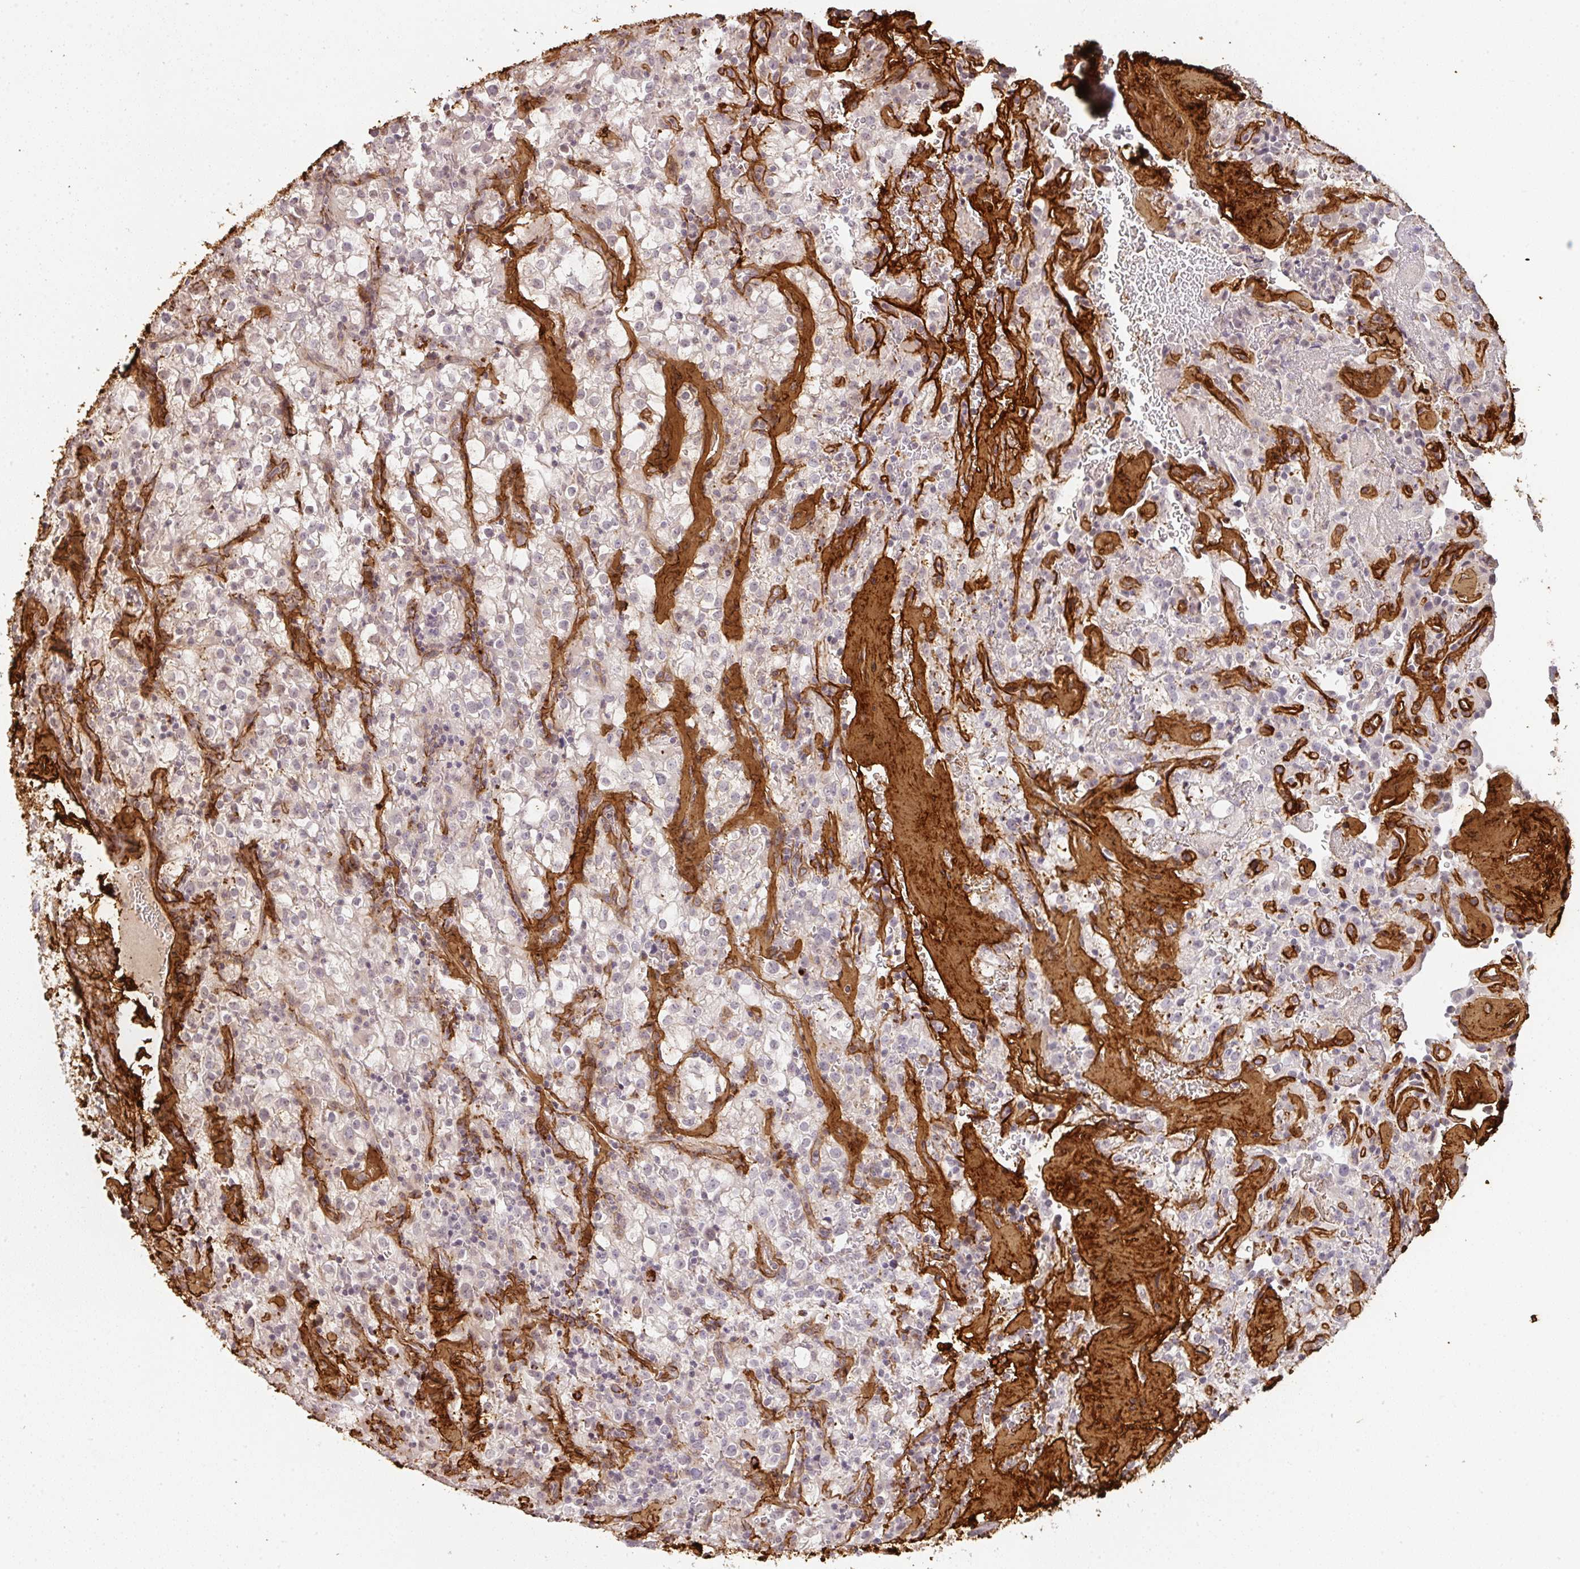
{"staining": {"intensity": "negative", "quantity": "none", "location": "none"}, "tissue": "renal cancer", "cell_type": "Tumor cells", "image_type": "cancer", "snomed": [{"axis": "morphology", "description": "Adenocarcinoma, NOS"}, {"axis": "topography", "description": "Kidney"}], "caption": "Micrograph shows no significant protein positivity in tumor cells of adenocarcinoma (renal).", "gene": "COL3A1", "patient": {"sex": "female", "age": 74}}